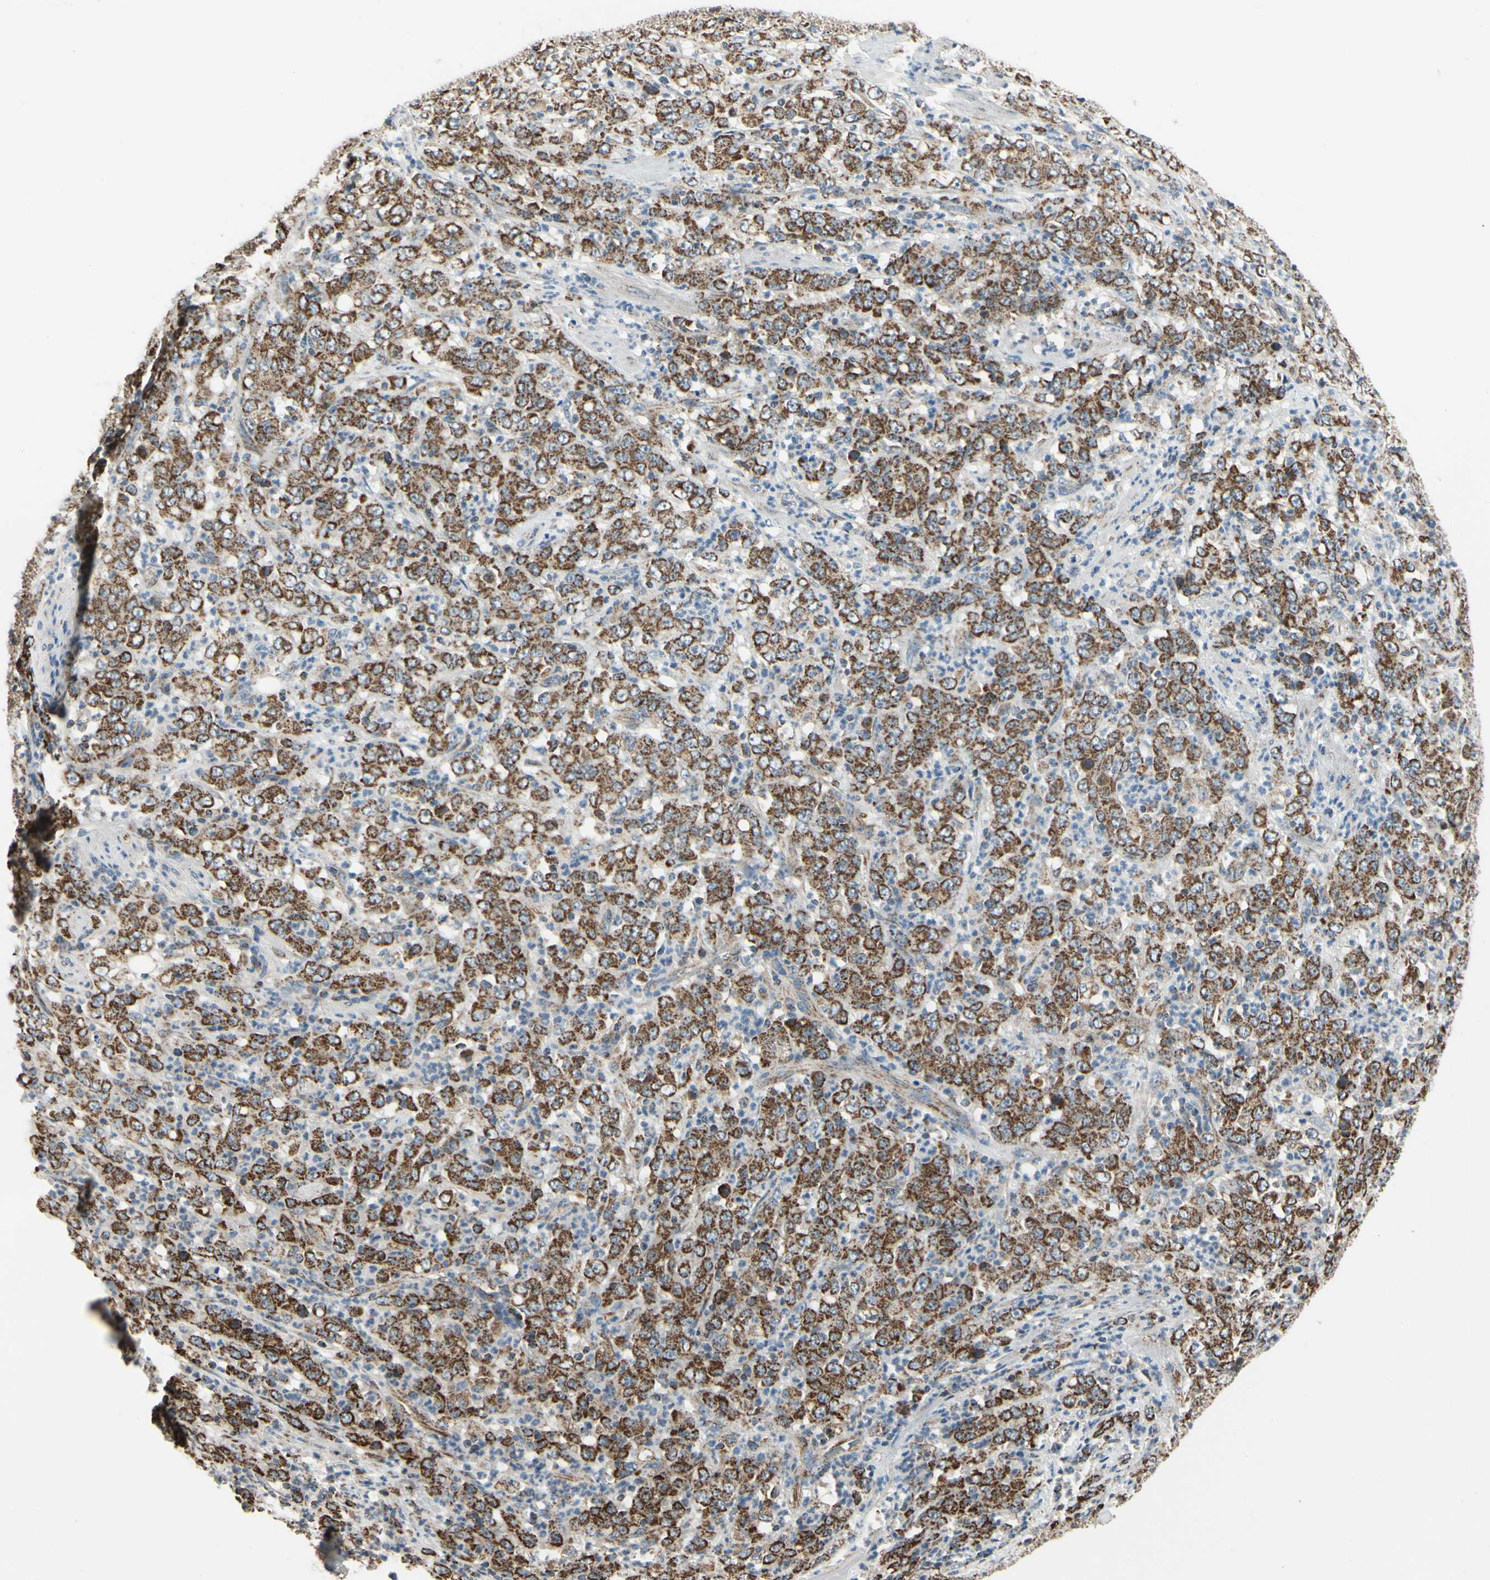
{"staining": {"intensity": "strong", "quantity": ">75%", "location": "cytoplasmic/membranous"}, "tissue": "stomach cancer", "cell_type": "Tumor cells", "image_type": "cancer", "snomed": [{"axis": "morphology", "description": "Adenocarcinoma, NOS"}, {"axis": "topography", "description": "Stomach, lower"}], "caption": "An image of human adenocarcinoma (stomach) stained for a protein exhibits strong cytoplasmic/membranous brown staining in tumor cells. The staining is performed using DAB (3,3'-diaminobenzidine) brown chromogen to label protein expression. The nuclei are counter-stained blue using hematoxylin.", "gene": "ANKS6", "patient": {"sex": "female", "age": 71}}